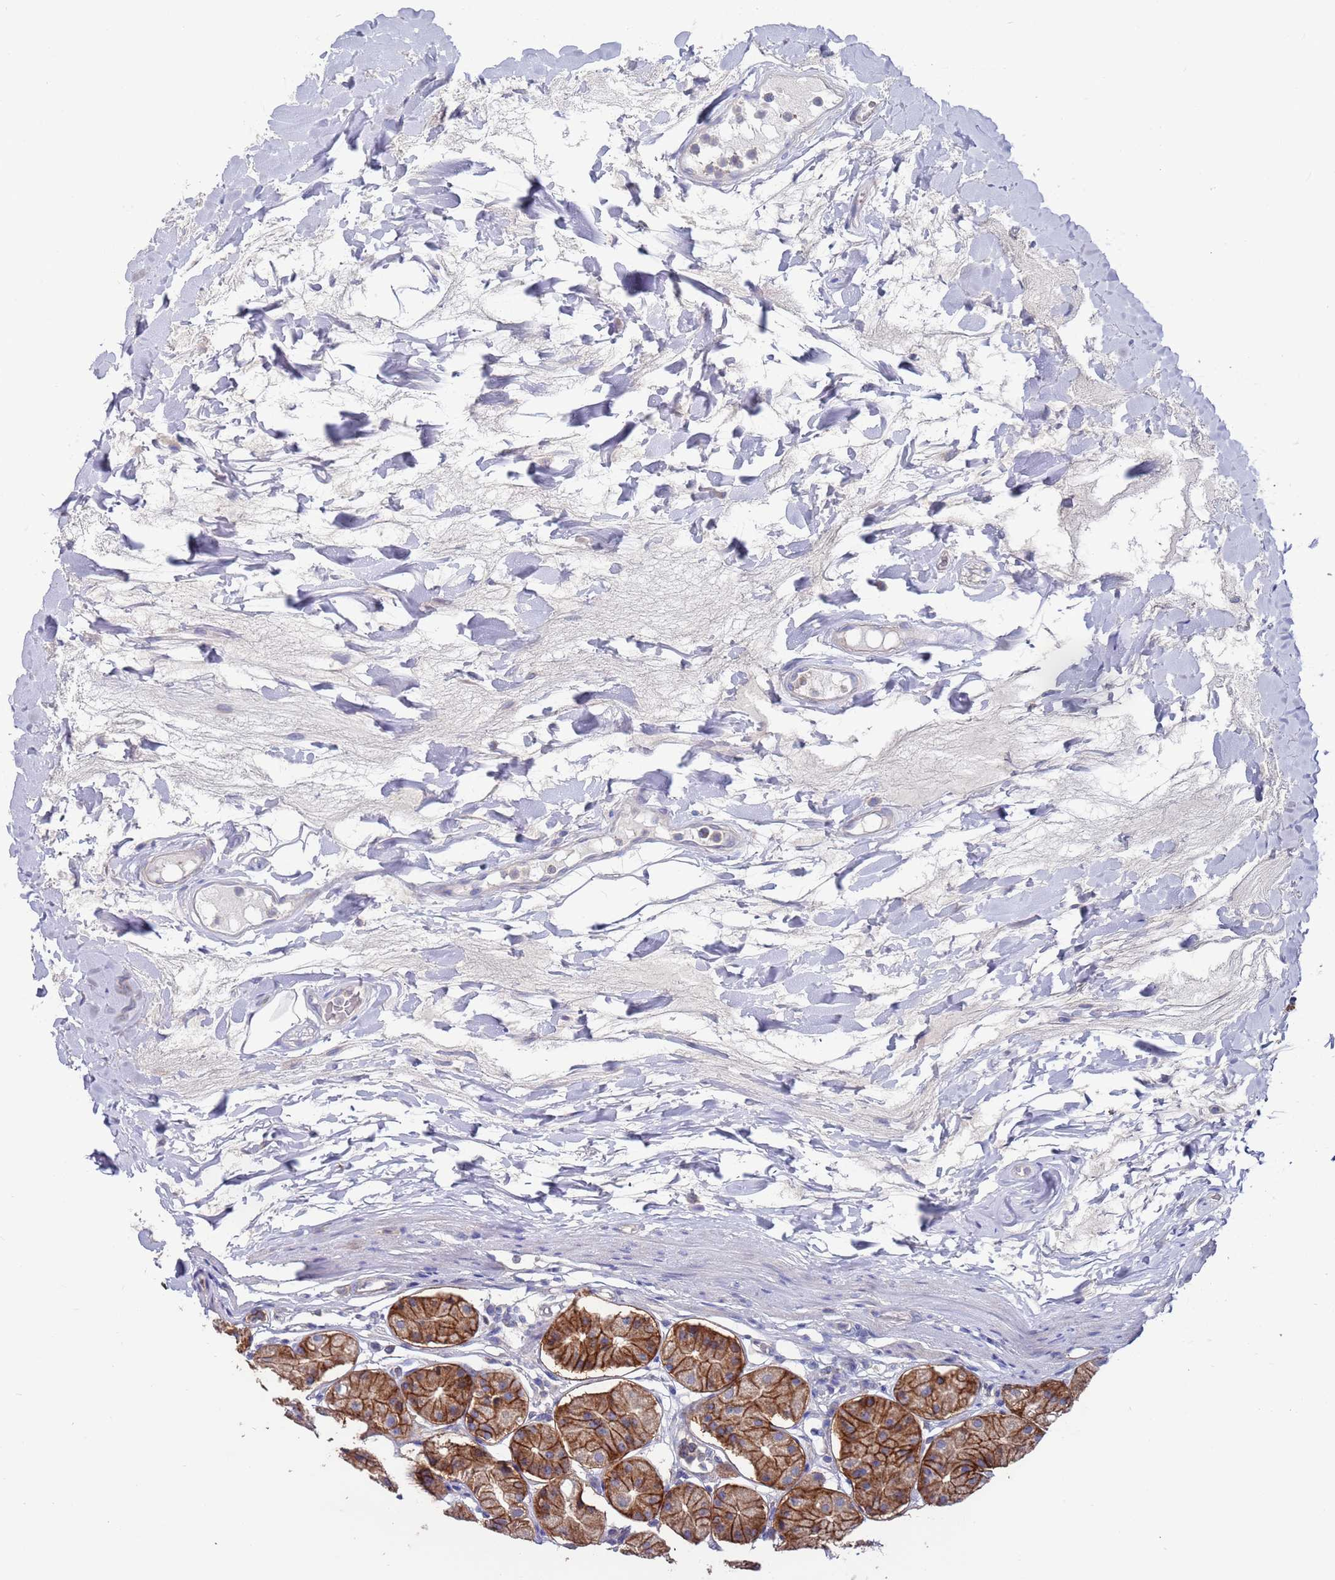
{"staining": {"intensity": "strong", "quantity": ">75%", "location": "cytoplasmic/membranous"}, "tissue": "stomach", "cell_type": "Glandular cells", "image_type": "normal", "snomed": [{"axis": "morphology", "description": "Normal tissue, NOS"}, {"axis": "topography", "description": "Stomach"}, {"axis": "topography", "description": "Stomach, lower"}], "caption": "Immunohistochemistry micrograph of unremarkable stomach stained for a protein (brown), which displays high levels of strong cytoplasmic/membranous positivity in about >75% of glandular cells.", "gene": "KRTCAP3", "patient": {"sex": "female", "age": 56}}